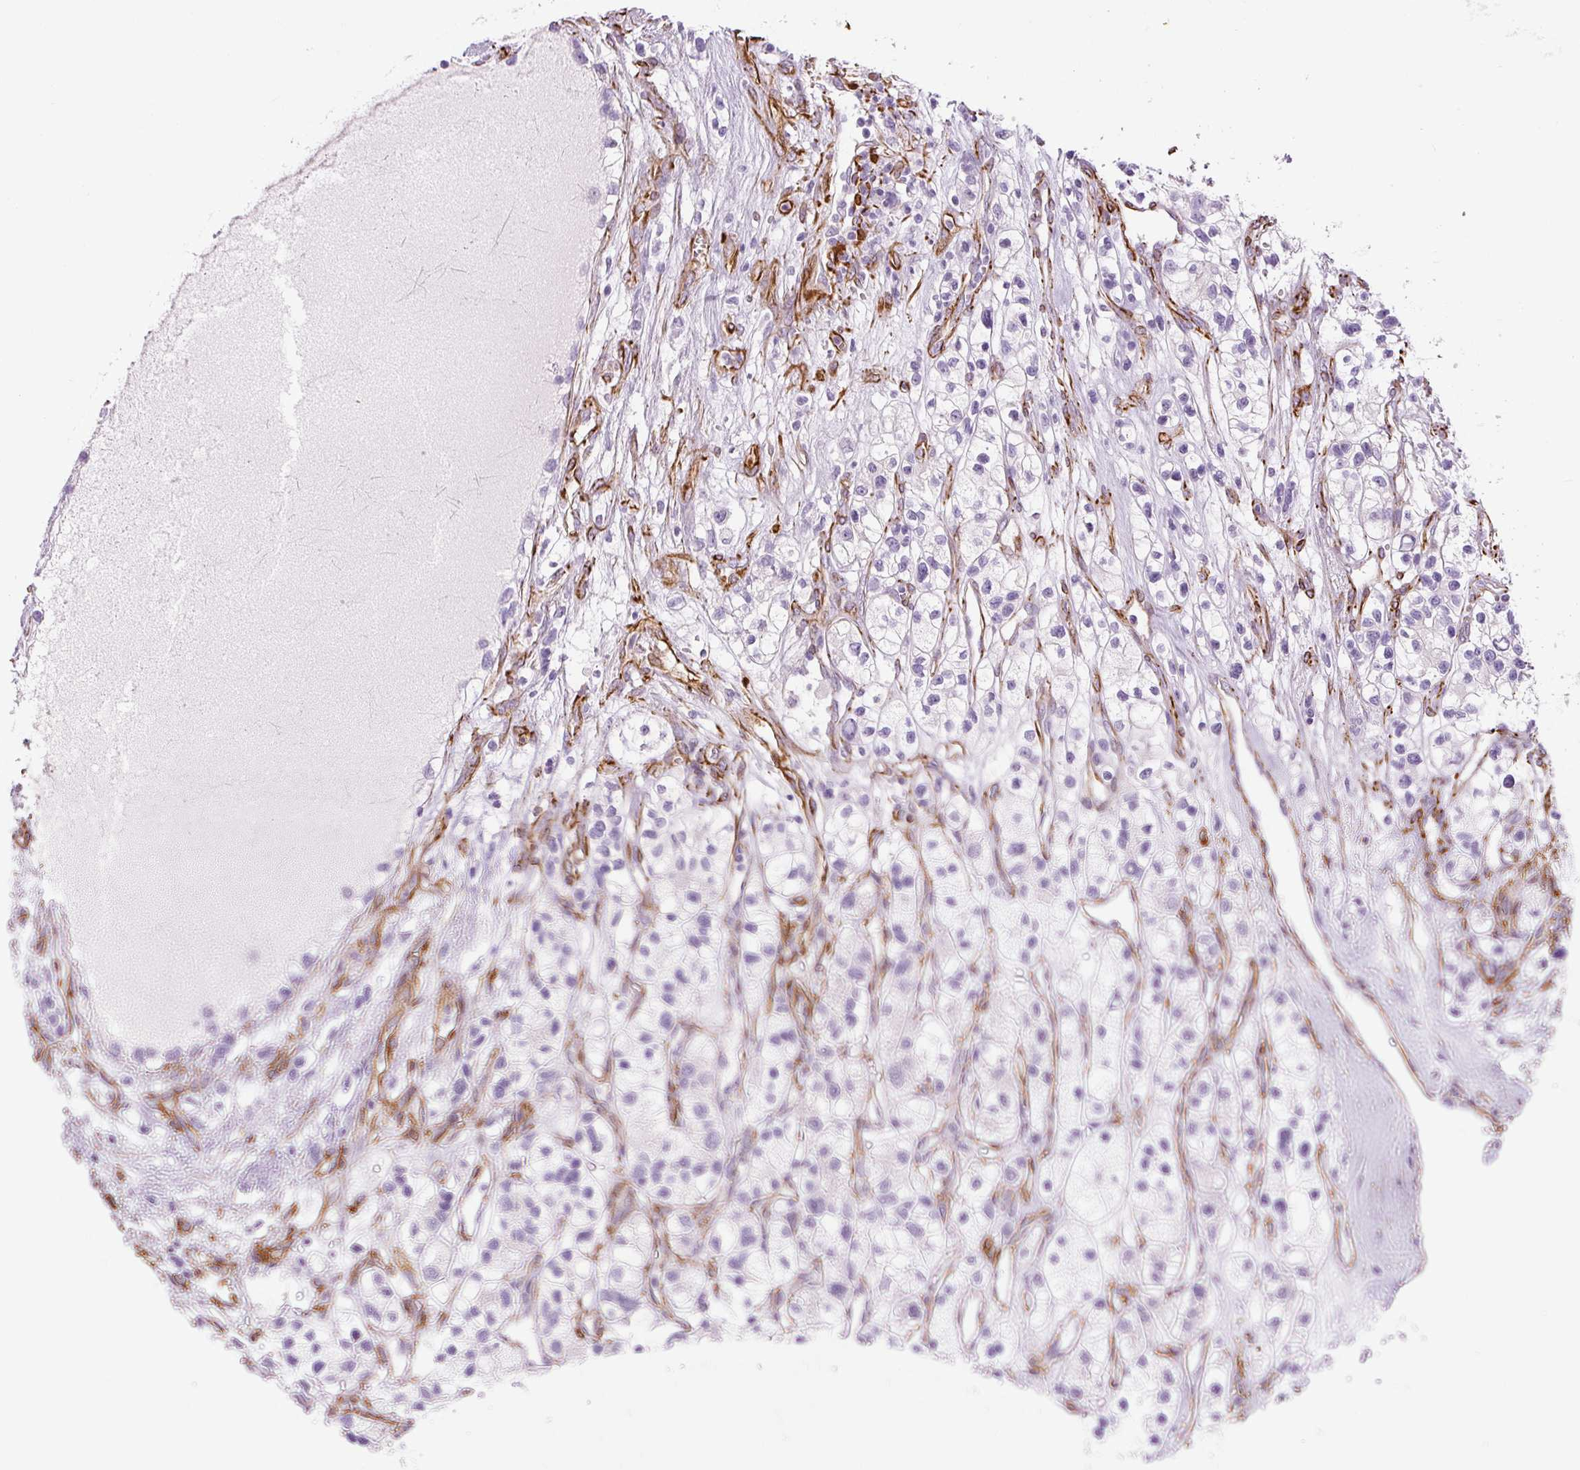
{"staining": {"intensity": "negative", "quantity": "none", "location": "none"}, "tissue": "renal cancer", "cell_type": "Tumor cells", "image_type": "cancer", "snomed": [{"axis": "morphology", "description": "Adenocarcinoma, NOS"}, {"axis": "topography", "description": "Kidney"}], "caption": "The immunohistochemistry (IHC) photomicrograph has no significant expression in tumor cells of renal cancer (adenocarcinoma) tissue. Brightfield microscopy of IHC stained with DAB (brown) and hematoxylin (blue), captured at high magnification.", "gene": "NES", "patient": {"sex": "female", "age": 57}}